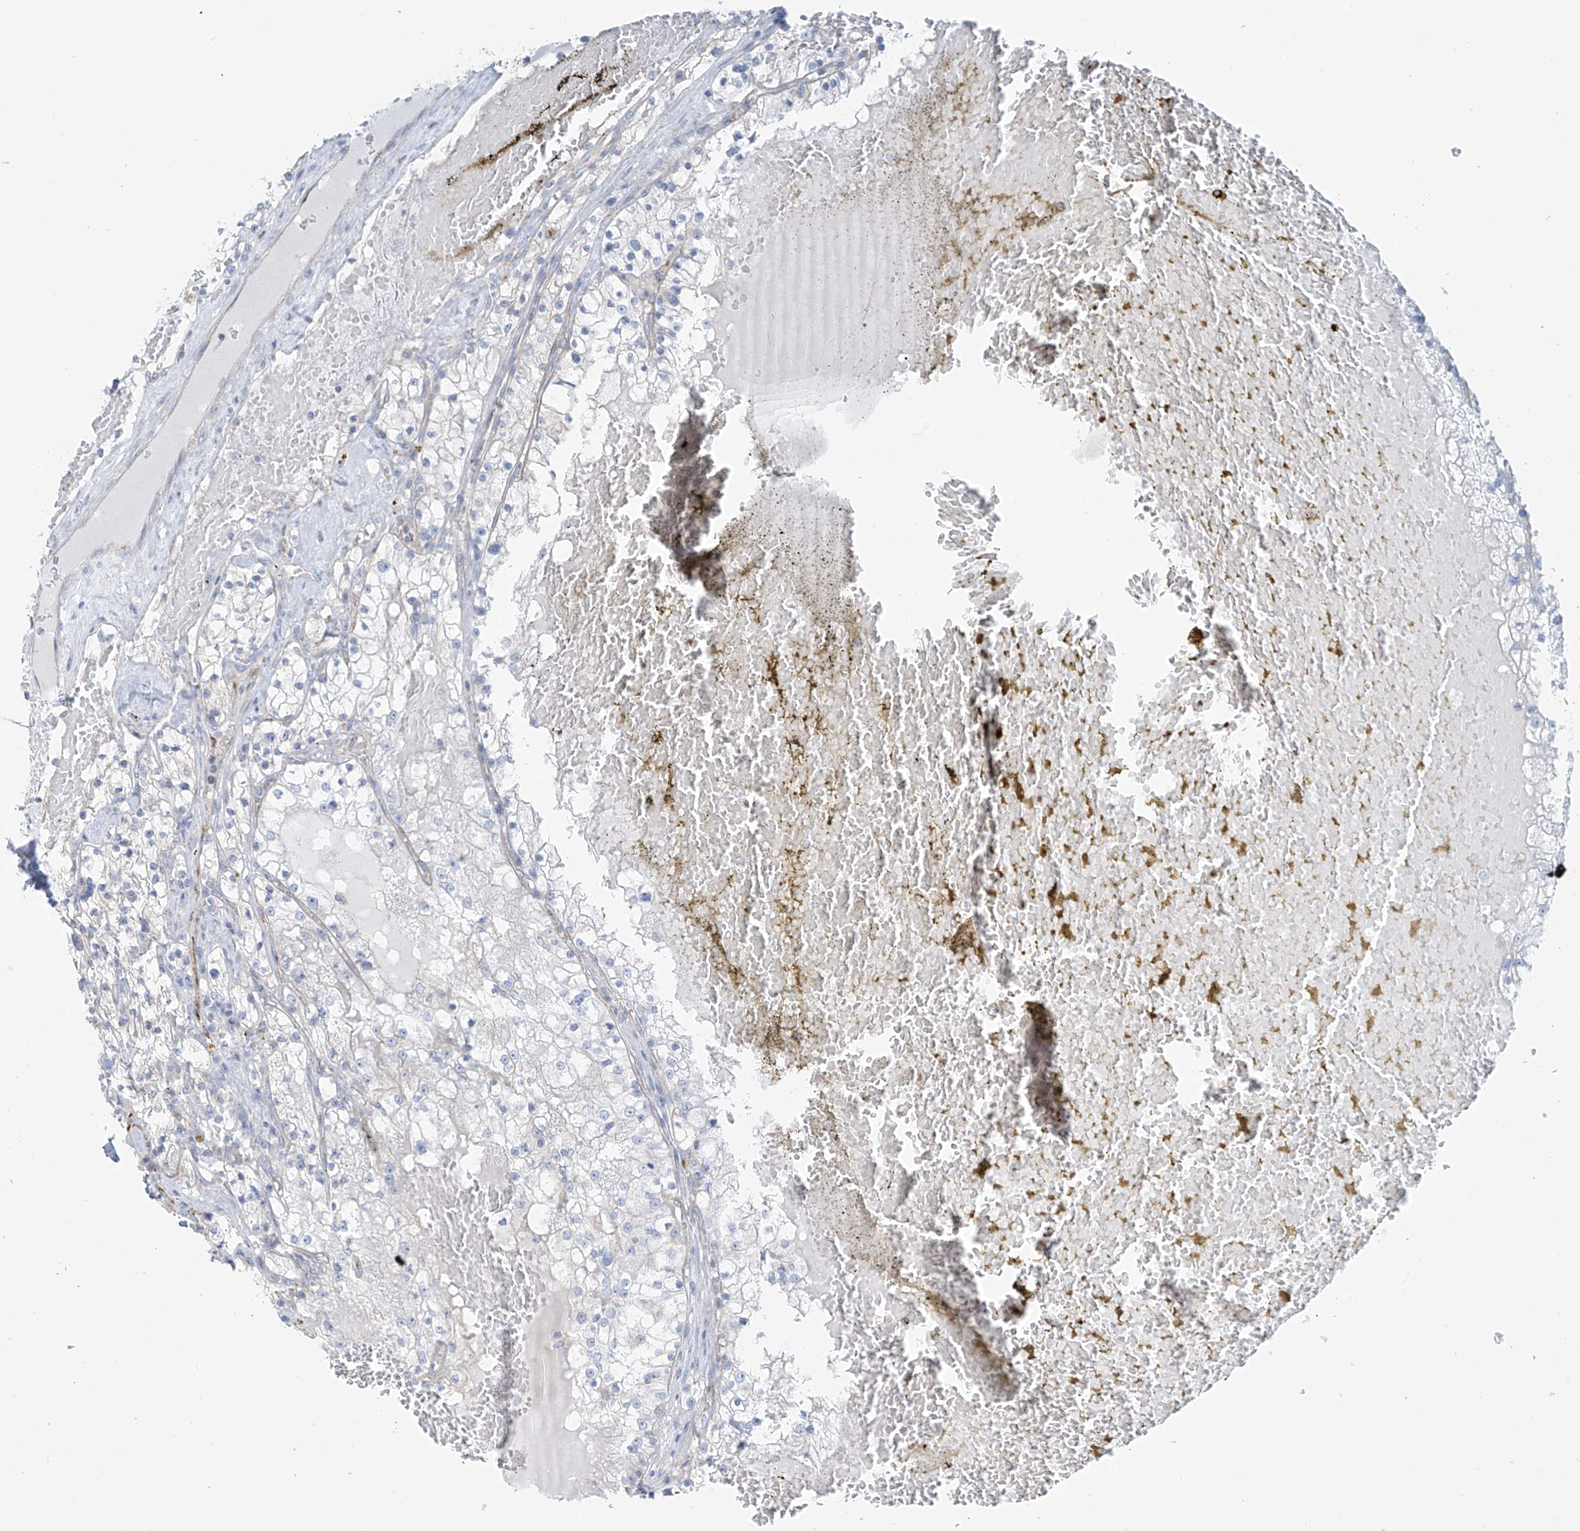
{"staining": {"intensity": "negative", "quantity": "none", "location": "none"}, "tissue": "renal cancer", "cell_type": "Tumor cells", "image_type": "cancer", "snomed": [{"axis": "morphology", "description": "Normal tissue, NOS"}, {"axis": "morphology", "description": "Adenocarcinoma, NOS"}, {"axis": "topography", "description": "Kidney"}], "caption": "An image of adenocarcinoma (renal) stained for a protein displays no brown staining in tumor cells. (DAB immunohistochemistry (IHC) with hematoxylin counter stain).", "gene": "ZNF846", "patient": {"sex": "male", "age": 68}}